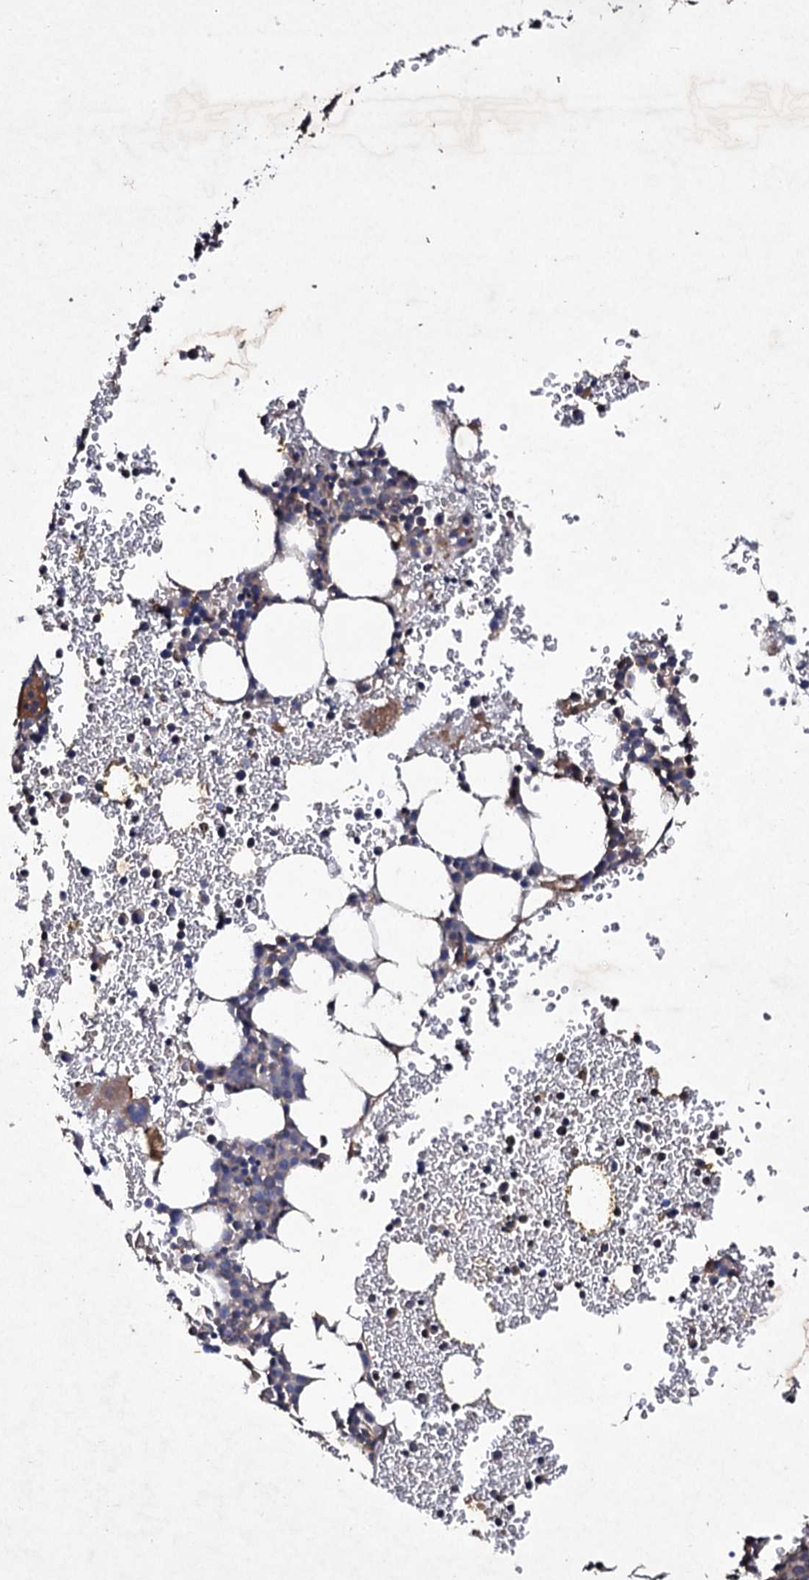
{"staining": {"intensity": "moderate", "quantity": "<25%", "location": "cytoplasmic/membranous"}, "tissue": "bone marrow", "cell_type": "Hematopoietic cells", "image_type": "normal", "snomed": [{"axis": "morphology", "description": "Normal tissue, NOS"}, {"axis": "topography", "description": "Bone marrow"}], "caption": "Immunohistochemistry (DAB) staining of benign human bone marrow demonstrates moderate cytoplasmic/membranous protein positivity in about <25% of hematopoietic cells.", "gene": "MOCOS", "patient": {"sex": "female", "age": 76}}